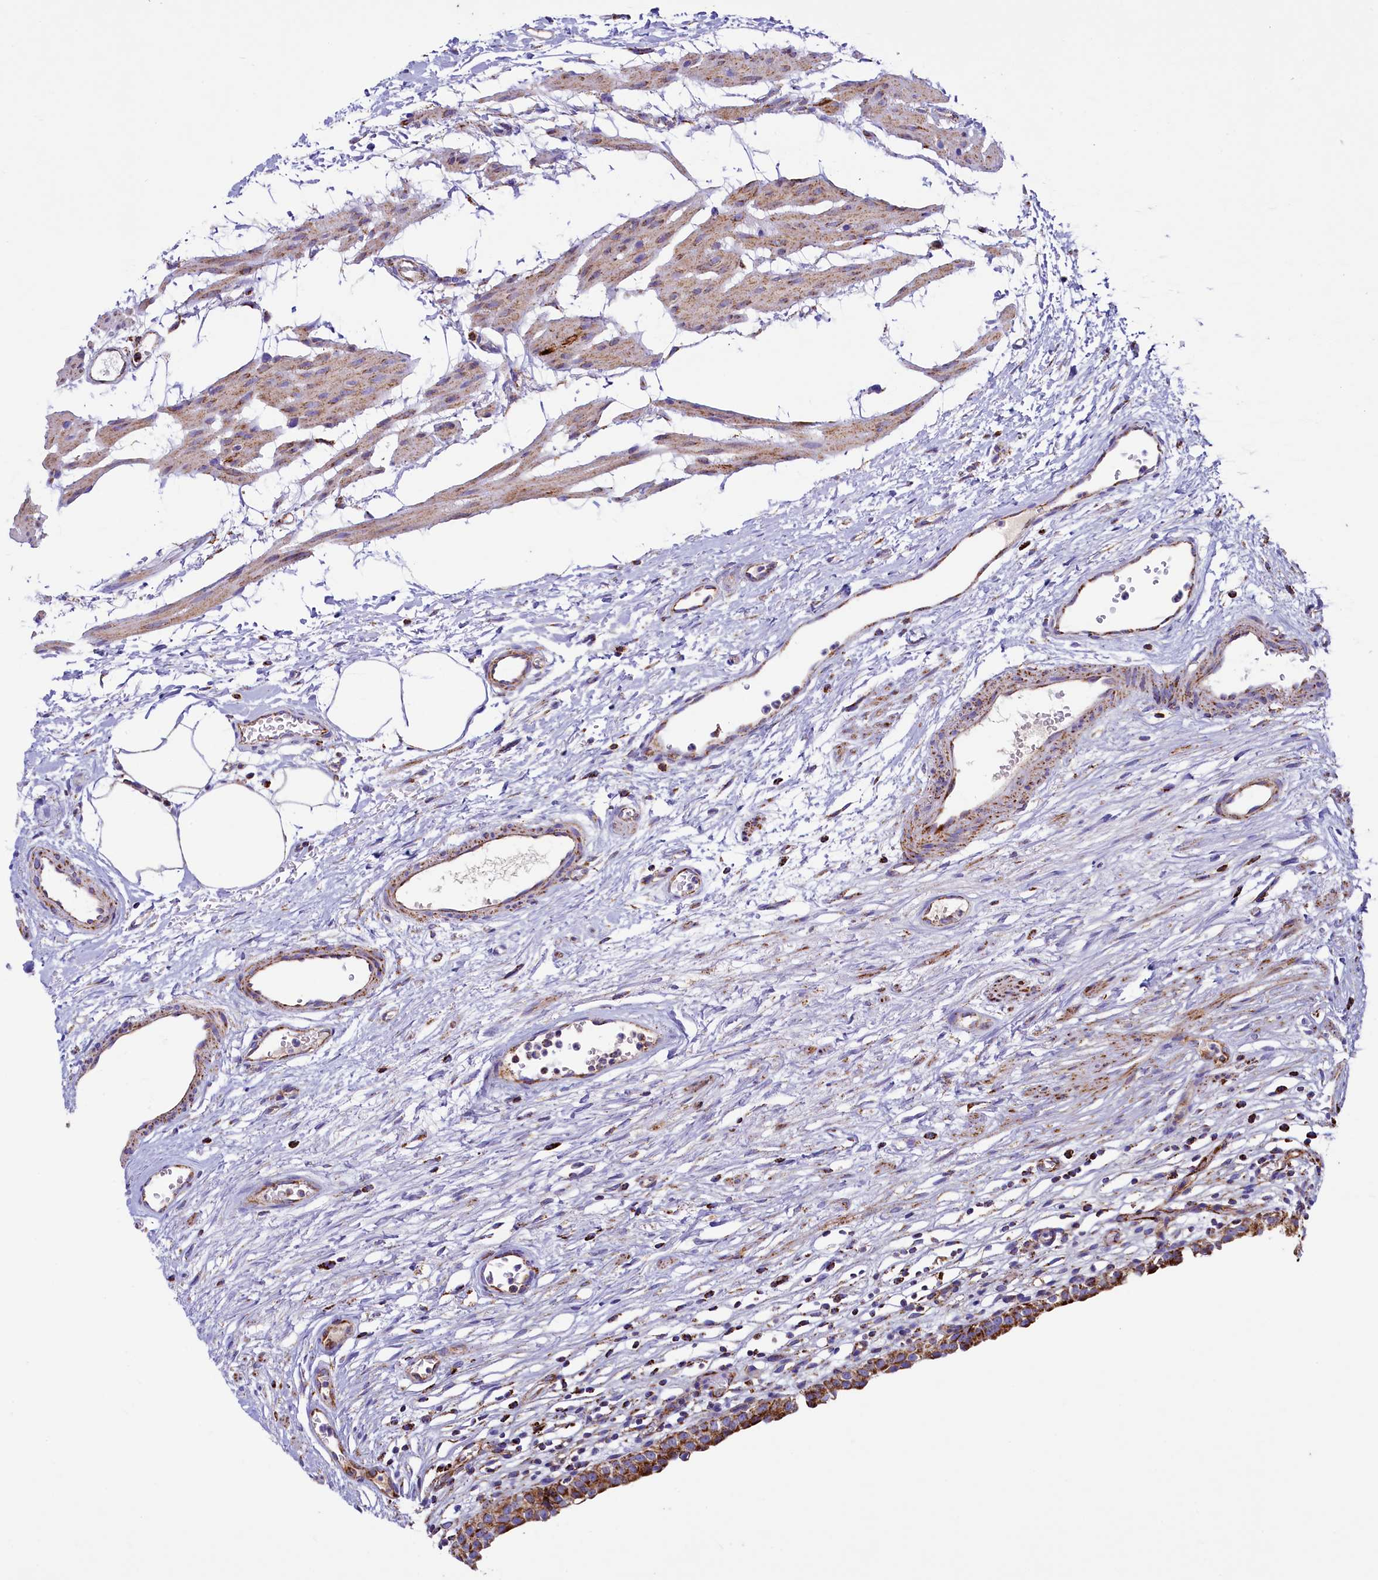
{"staining": {"intensity": "moderate", "quantity": ">75%", "location": "cytoplasmic/membranous"}, "tissue": "urinary bladder", "cell_type": "Urothelial cells", "image_type": "normal", "snomed": [{"axis": "morphology", "description": "Normal tissue, NOS"}, {"axis": "morphology", "description": "Urothelial carcinoma, High grade"}, {"axis": "topography", "description": "Urinary bladder"}], "caption": "Immunohistochemical staining of unremarkable human urinary bladder reveals medium levels of moderate cytoplasmic/membranous staining in about >75% of urothelial cells.", "gene": "IDH3A", "patient": {"sex": "female", "age": 60}}